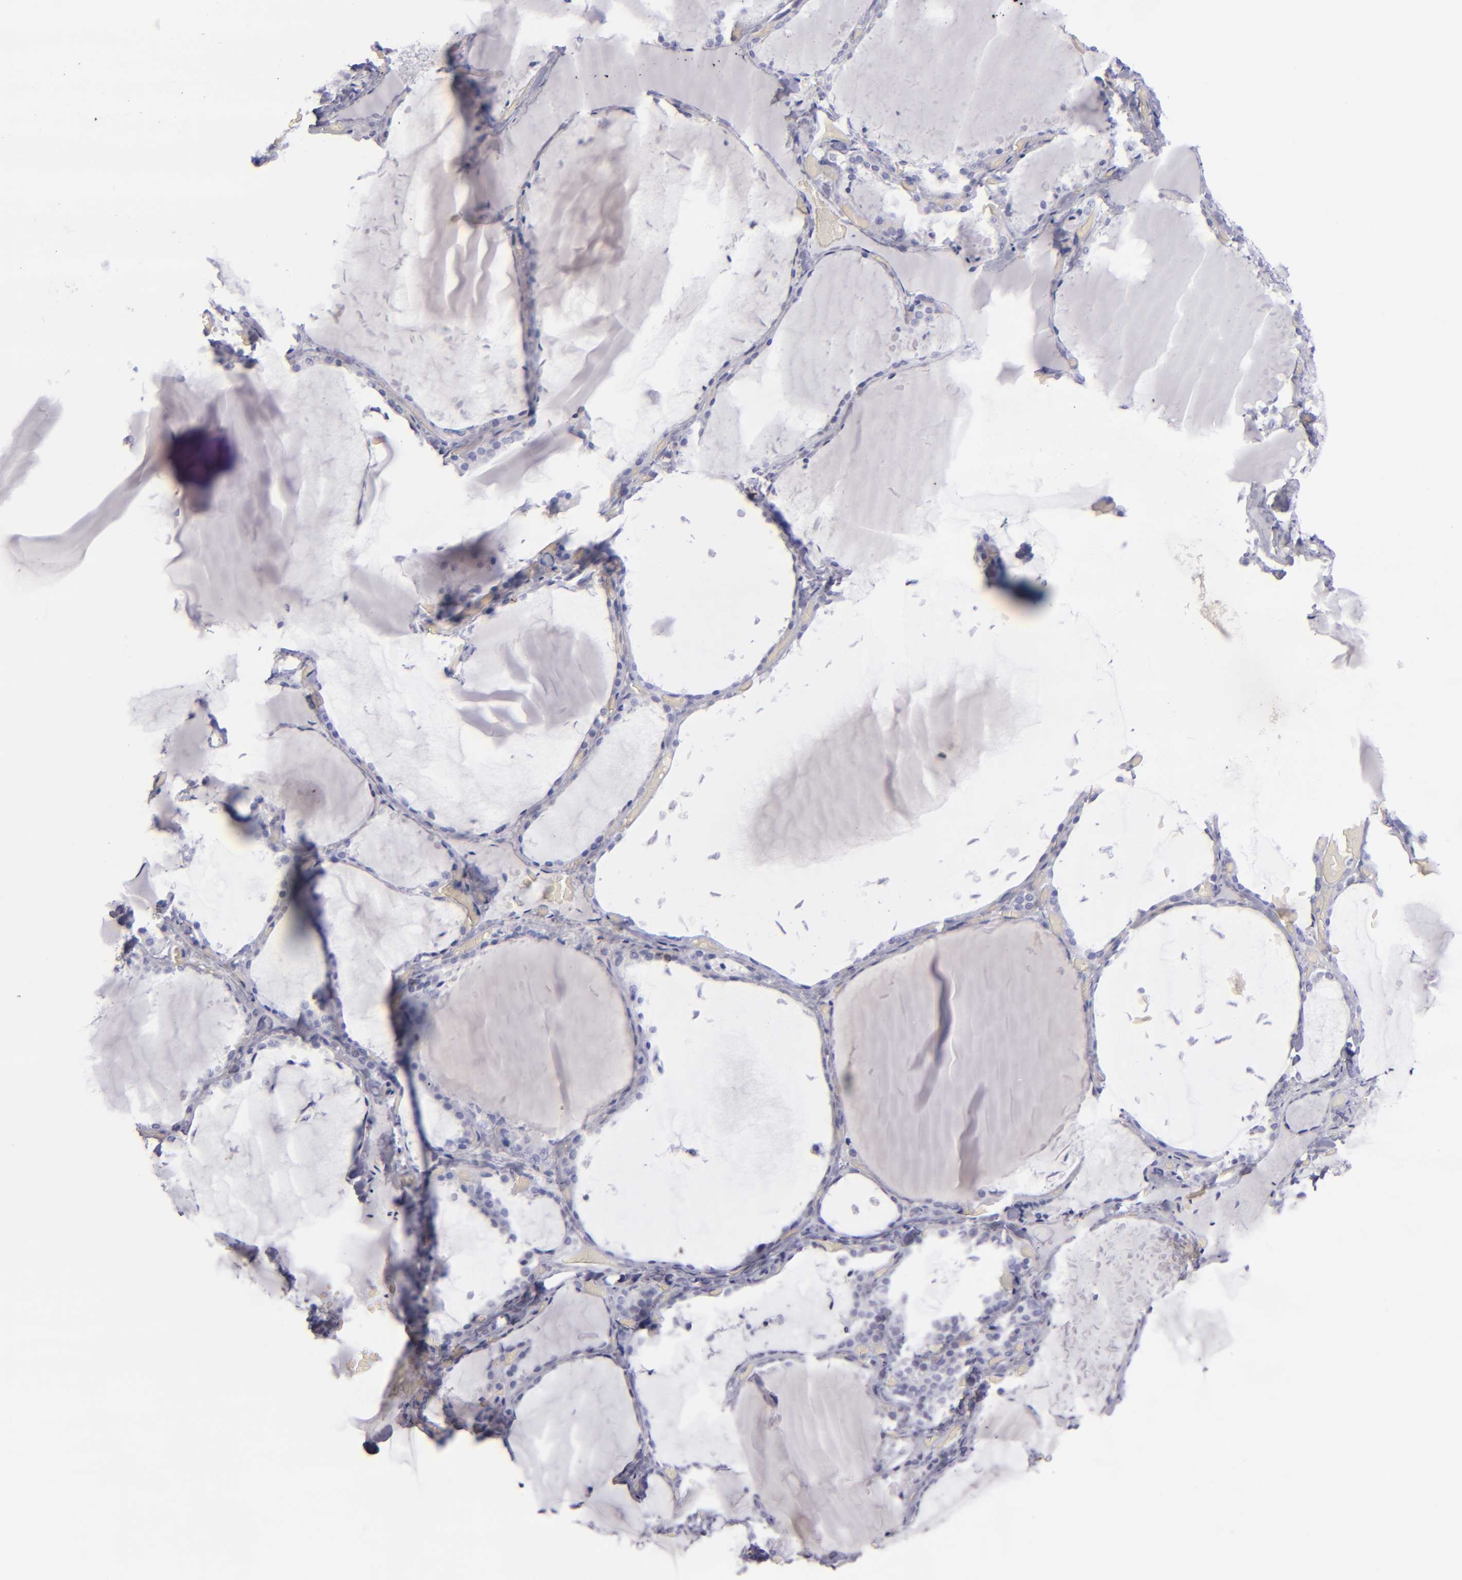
{"staining": {"intensity": "negative", "quantity": "none", "location": "none"}, "tissue": "thyroid gland", "cell_type": "Glandular cells", "image_type": "normal", "snomed": [{"axis": "morphology", "description": "Normal tissue, NOS"}, {"axis": "topography", "description": "Thyroid gland"}], "caption": "Immunohistochemical staining of unremarkable thyroid gland reveals no significant expression in glandular cells. (DAB immunohistochemistry (IHC), high magnification).", "gene": "CD2", "patient": {"sex": "female", "age": 22}}